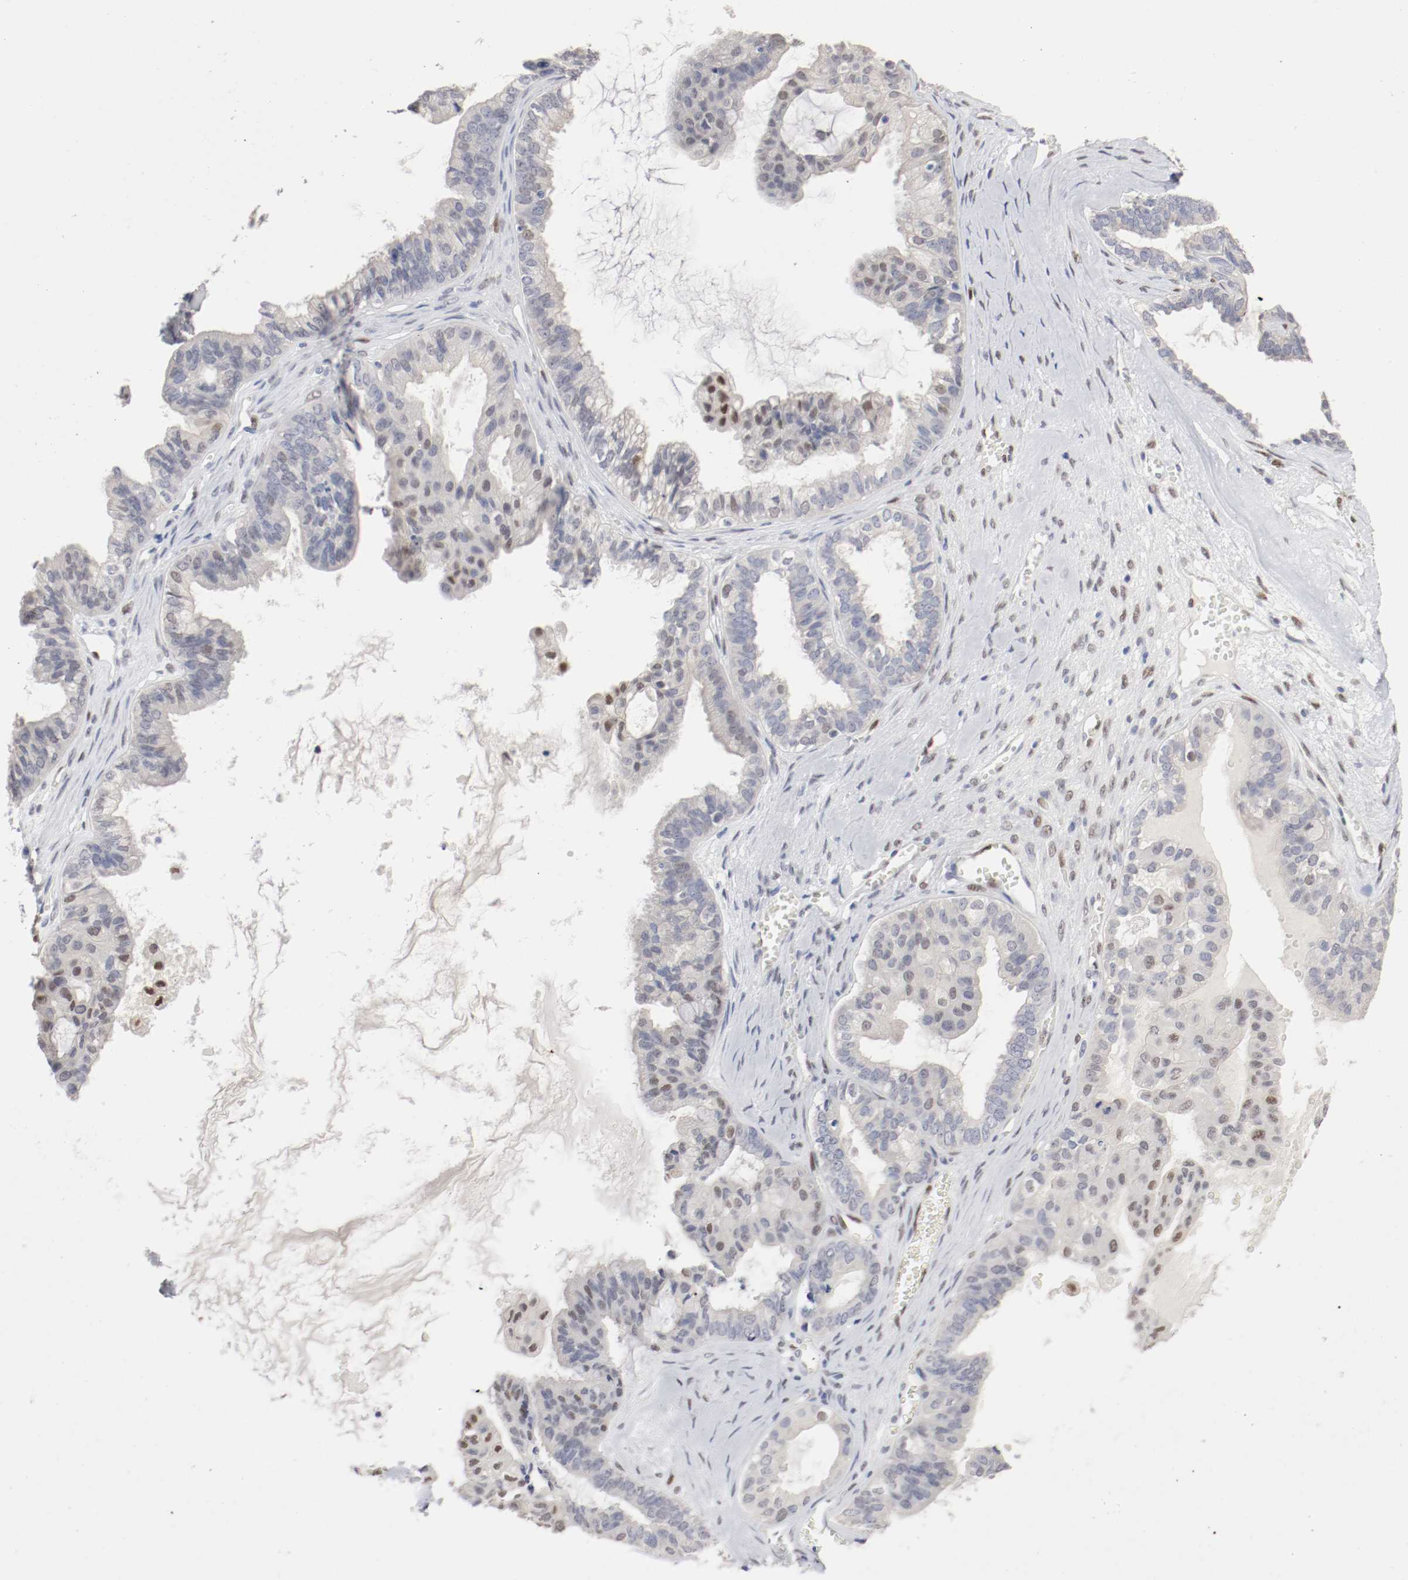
{"staining": {"intensity": "moderate", "quantity": "<25%", "location": "nuclear"}, "tissue": "ovarian cancer", "cell_type": "Tumor cells", "image_type": "cancer", "snomed": [{"axis": "morphology", "description": "Carcinoma, NOS"}, {"axis": "morphology", "description": "Carcinoma, endometroid"}, {"axis": "topography", "description": "Ovary"}], "caption": "Ovarian cancer stained with a protein marker shows moderate staining in tumor cells.", "gene": "FOSL2", "patient": {"sex": "female", "age": 50}}